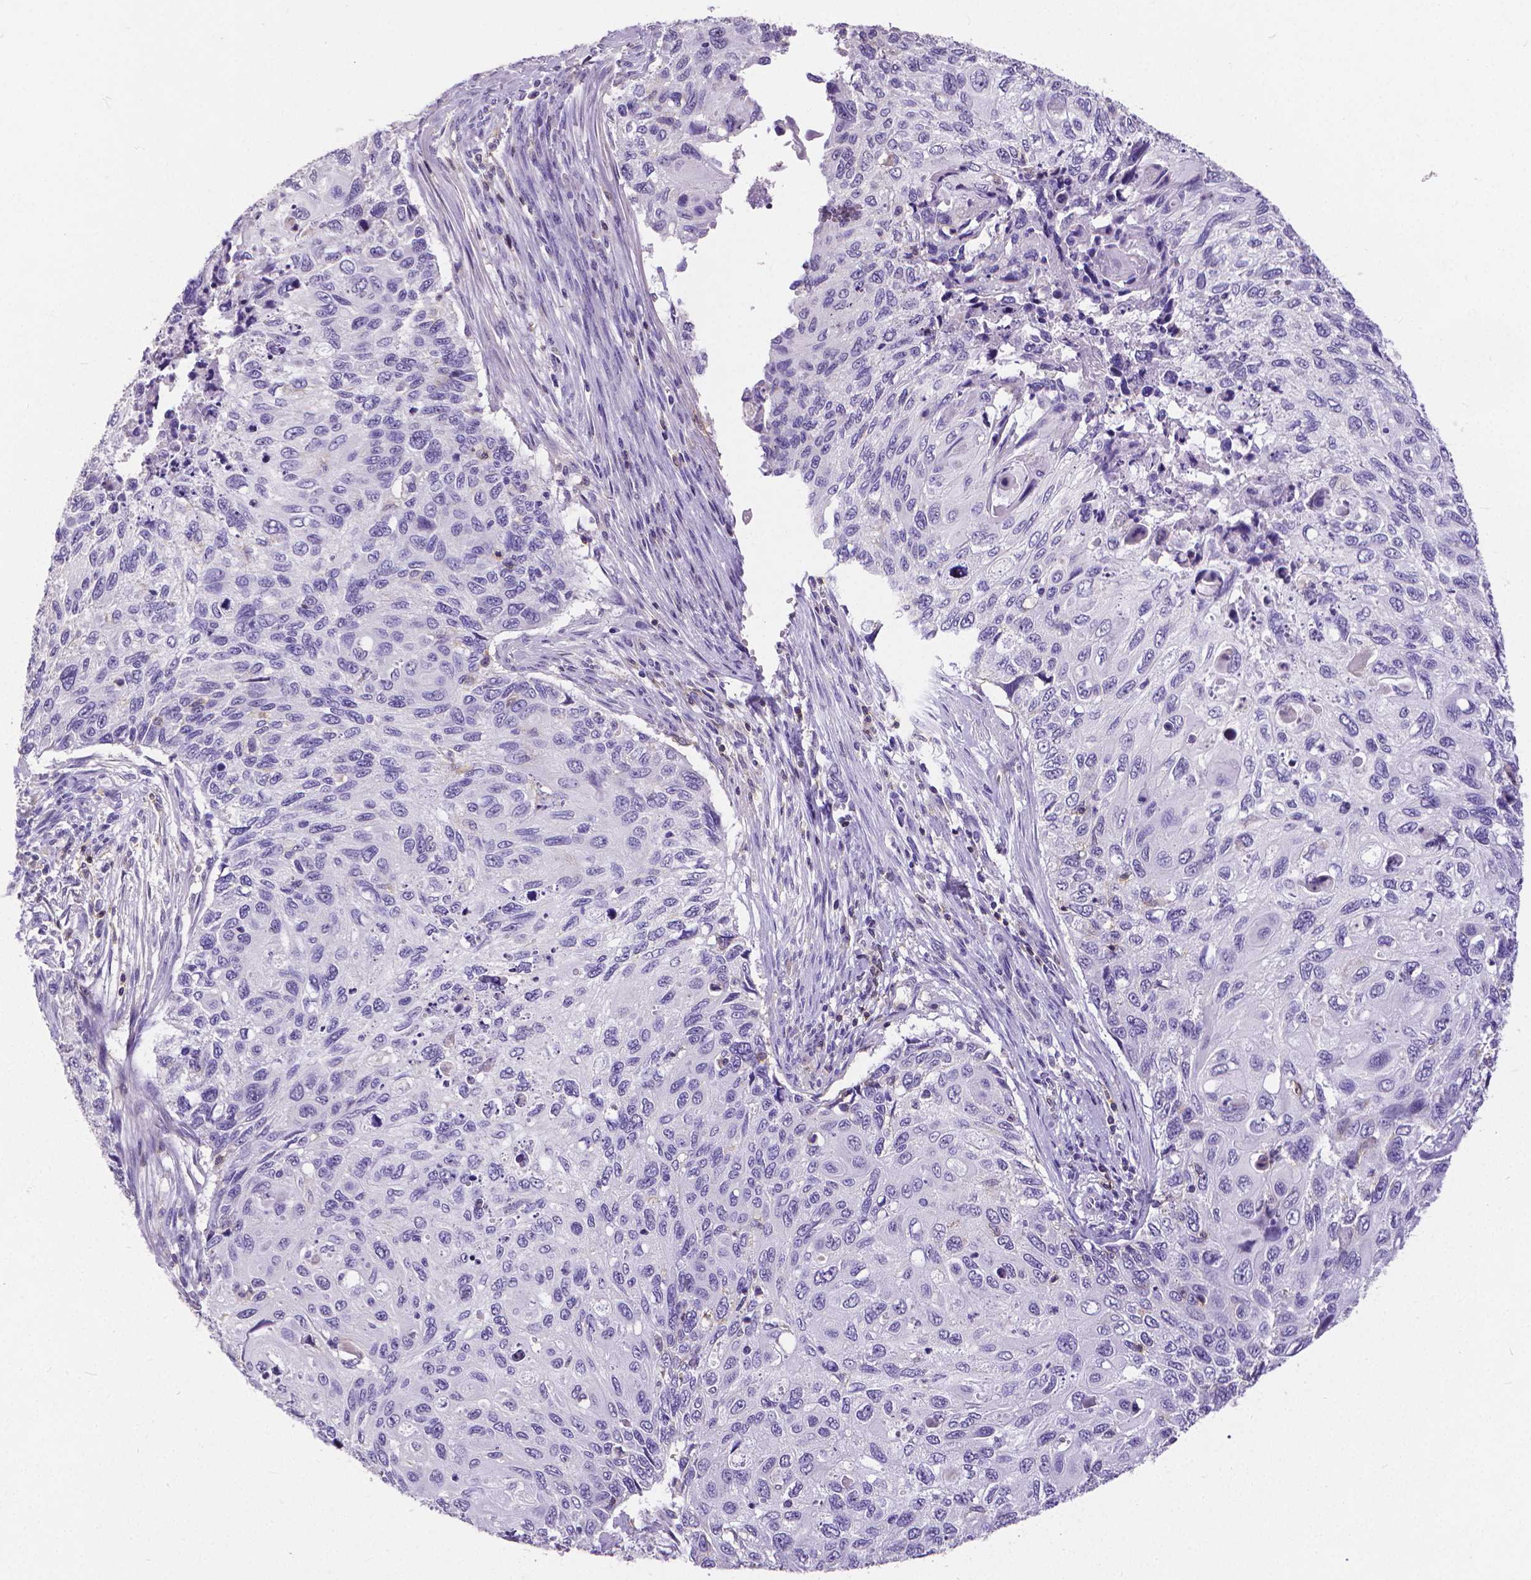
{"staining": {"intensity": "negative", "quantity": "none", "location": "none"}, "tissue": "cervical cancer", "cell_type": "Tumor cells", "image_type": "cancer", "snomed": [{"axis": "morphology", "description": "Squamous cell carcinoma, NOS"}, {"axis": "topography", "description": "Cervix"}], "caption": "Squamous cell carcinoma (cervical) was stained to show a protein in brown. There is no significant positivity in tumor cells.", "gene": "CD4", "patient": {"sex": "female", "age": 70}}